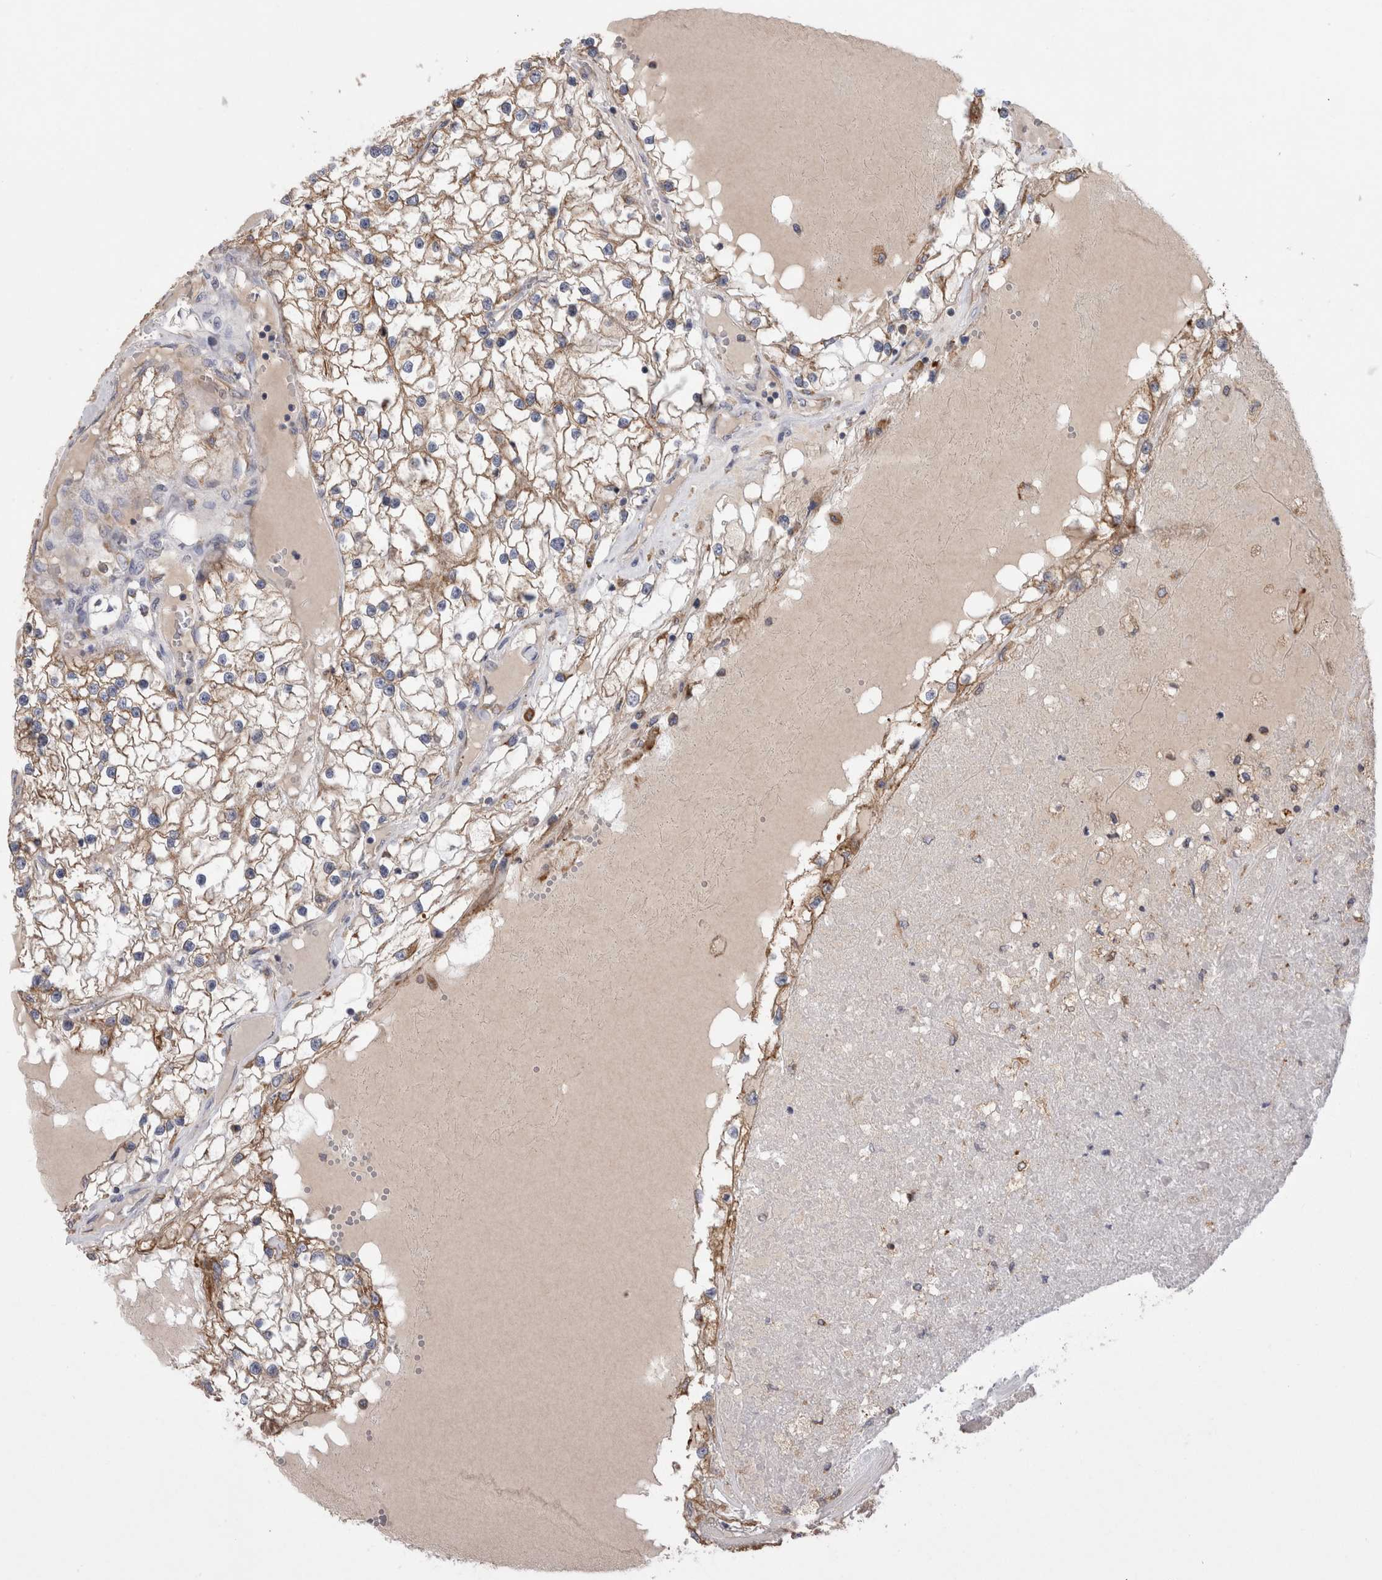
{"staining": {"intensity": "moderate", "quantity": "25%-75%", "location": "cytoplasmic/membranous"}, "tissue": "renal cancer", "cell_type": "Tumor cells", "image_type": "cancer", "snomed": [{"axis": "morphology", "description": "Adenocarcinoma, NOS"}, {"axis": "topography", "description": "Kidney"}], "caption": "Immunohistochemical staining of human adenocarcinoma (renal) shows moderate cytoplasmic/membranous protein positivity in approximately 25%-75% of tumor cells. The protein of interest is shown in brown color, while the nuclei are stained blue.", "gene": "ZNF341", "patient": {"sex": "male", "age": 68}}